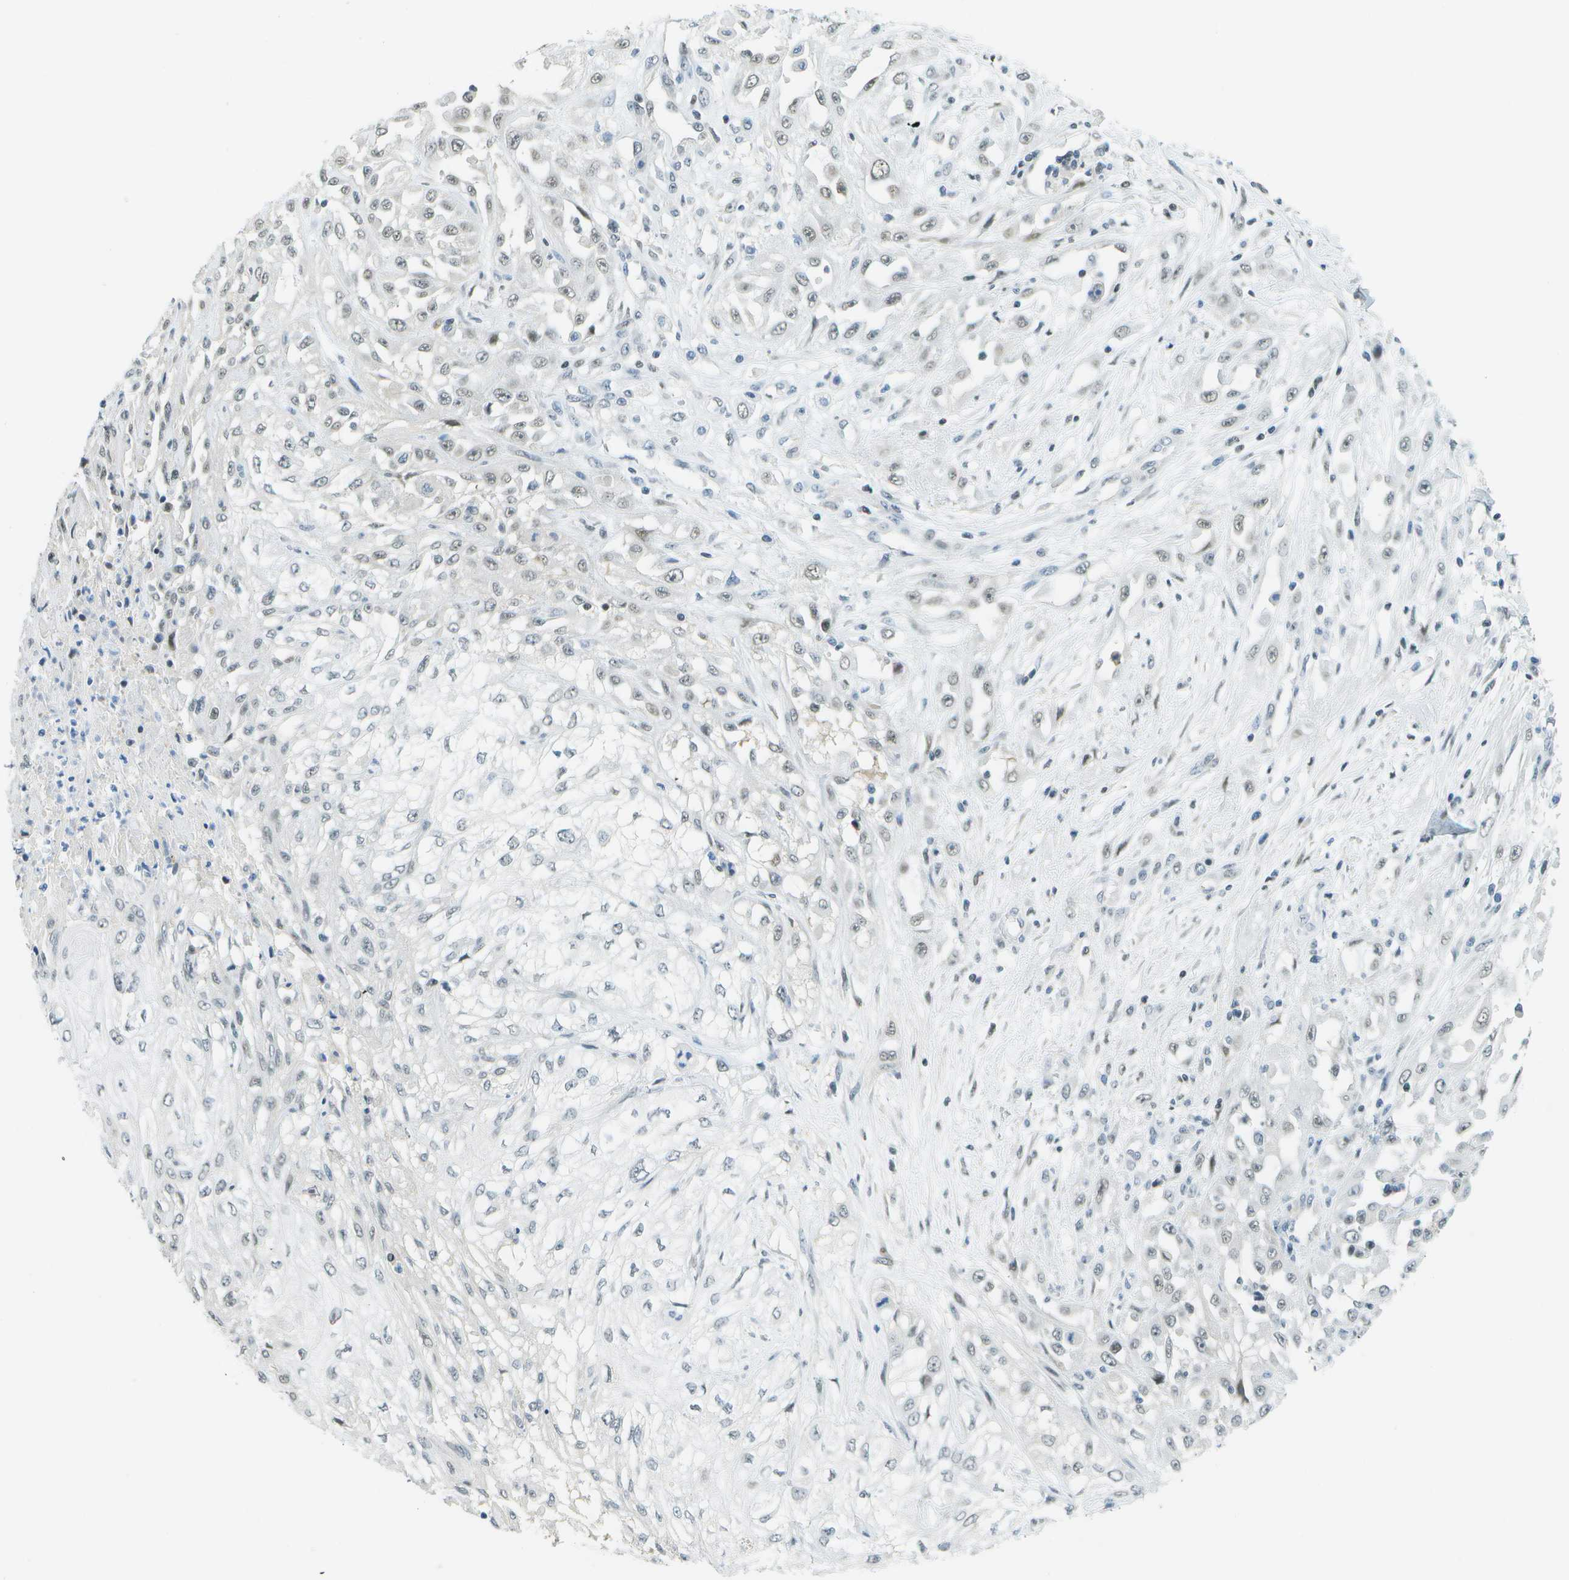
{"staining": {"intensity": "weak", "quantity": "<25%", "location": "nuclear"}, "tissue": "skin cancer", "cell_type": "Tumor cells", "image_type": "cancer", "snomed": [{"axis": "morphology", "description": "Squamous cell carcinoma, NOS"}, {"axis": "morphology", "description": "Squamous cell carcinoma, metastatic, NOS"}, {"axis": "topography", "description": "Skin"}, {"axis": "topography", "description": "Lymph node"}], "caption": "An immunohistochemistry (IHC) histopathology image of skin cancer is shown. There is no staining in tumor cells of skin cancer. (IHC, brightfield microscopy, high magnification).", "gene": "NEK11", "patient": {"sex": "male", "age": 75}}